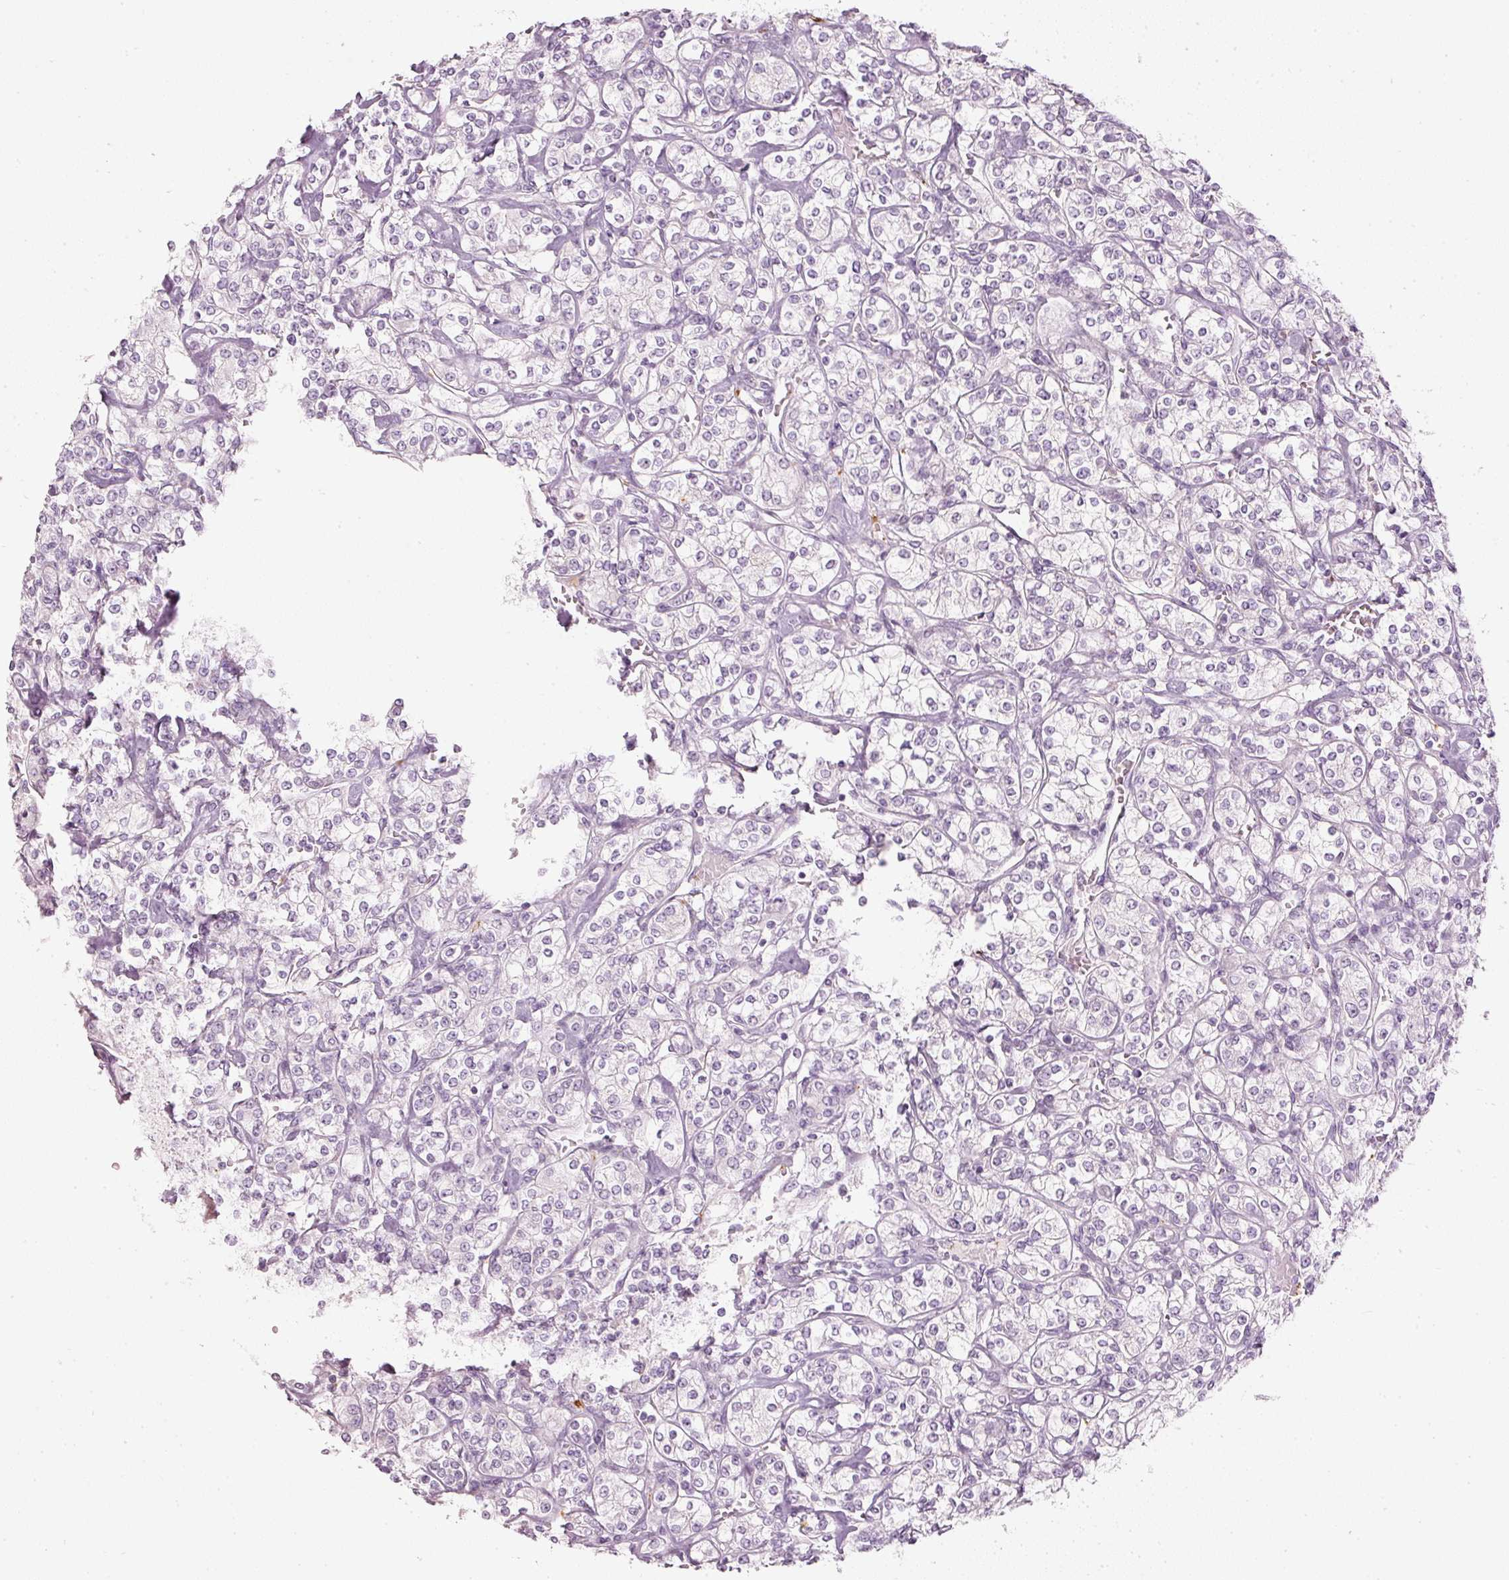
{"staining": {"intensity": "negative", "quantity": "none", "location": "none"}, "tissue": "renal cancer", "cell_type": "Tumor cells", "image_type": "cancer", "snomed": [{"axis": "morphology", "description": "Adenocarcinoma, NOS"}, {"axis": "topography", "description": "Kidney"}], "caption": "DAB (3,3'-diaminobenzidine) immunohistochemical staining of renal cancer demonstrates no significant staining in tumor cells. Brightfield microscopy of immunohistochemistry (IHC) stained with DAB (3,3'-diaminobenzidine) (brown) and hematoxylin (blue), captured at high magnification.", "gene": "LECT2", "patient": {"sex": "male", "age": 77}}